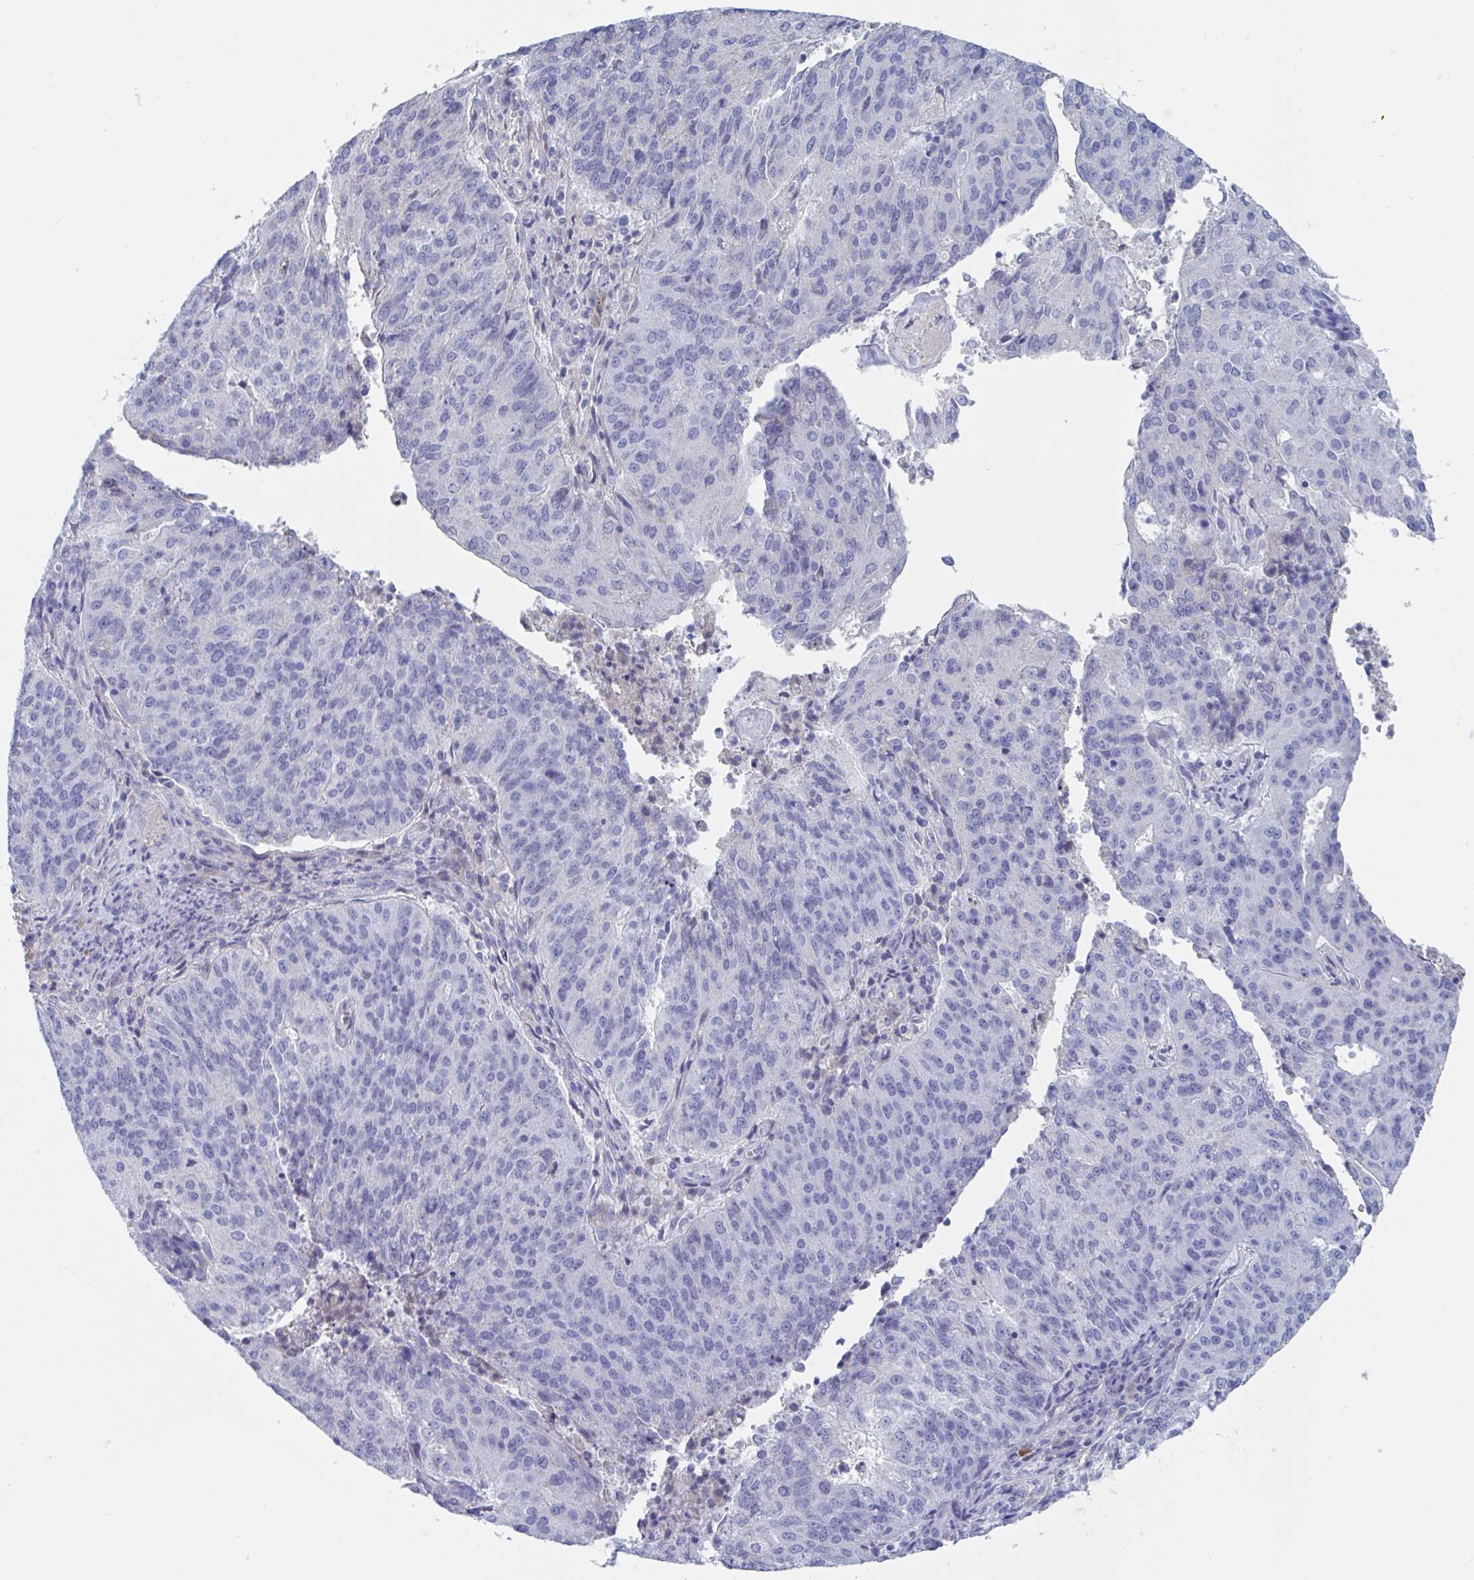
{"staining": {"intensity": "negative", "quantity": "none", "location": "none"}, "tissue": "endometrial cancer", "cell_type": "Tumor cells", "image_type": "cancer", "snomed": [{"axis": "morphology", "description": "Adenocarcinoma, NOS"}, {"axis": "topography", "description": "Endometrium"}], "caption": "The photomicrograph displays no significant staining in tumor cells of endometrial cancer. (DAB IHC with hematoxylin counter stain).", "gene": "DPEP3", "patient": {"sex": "female", "age": 82}}